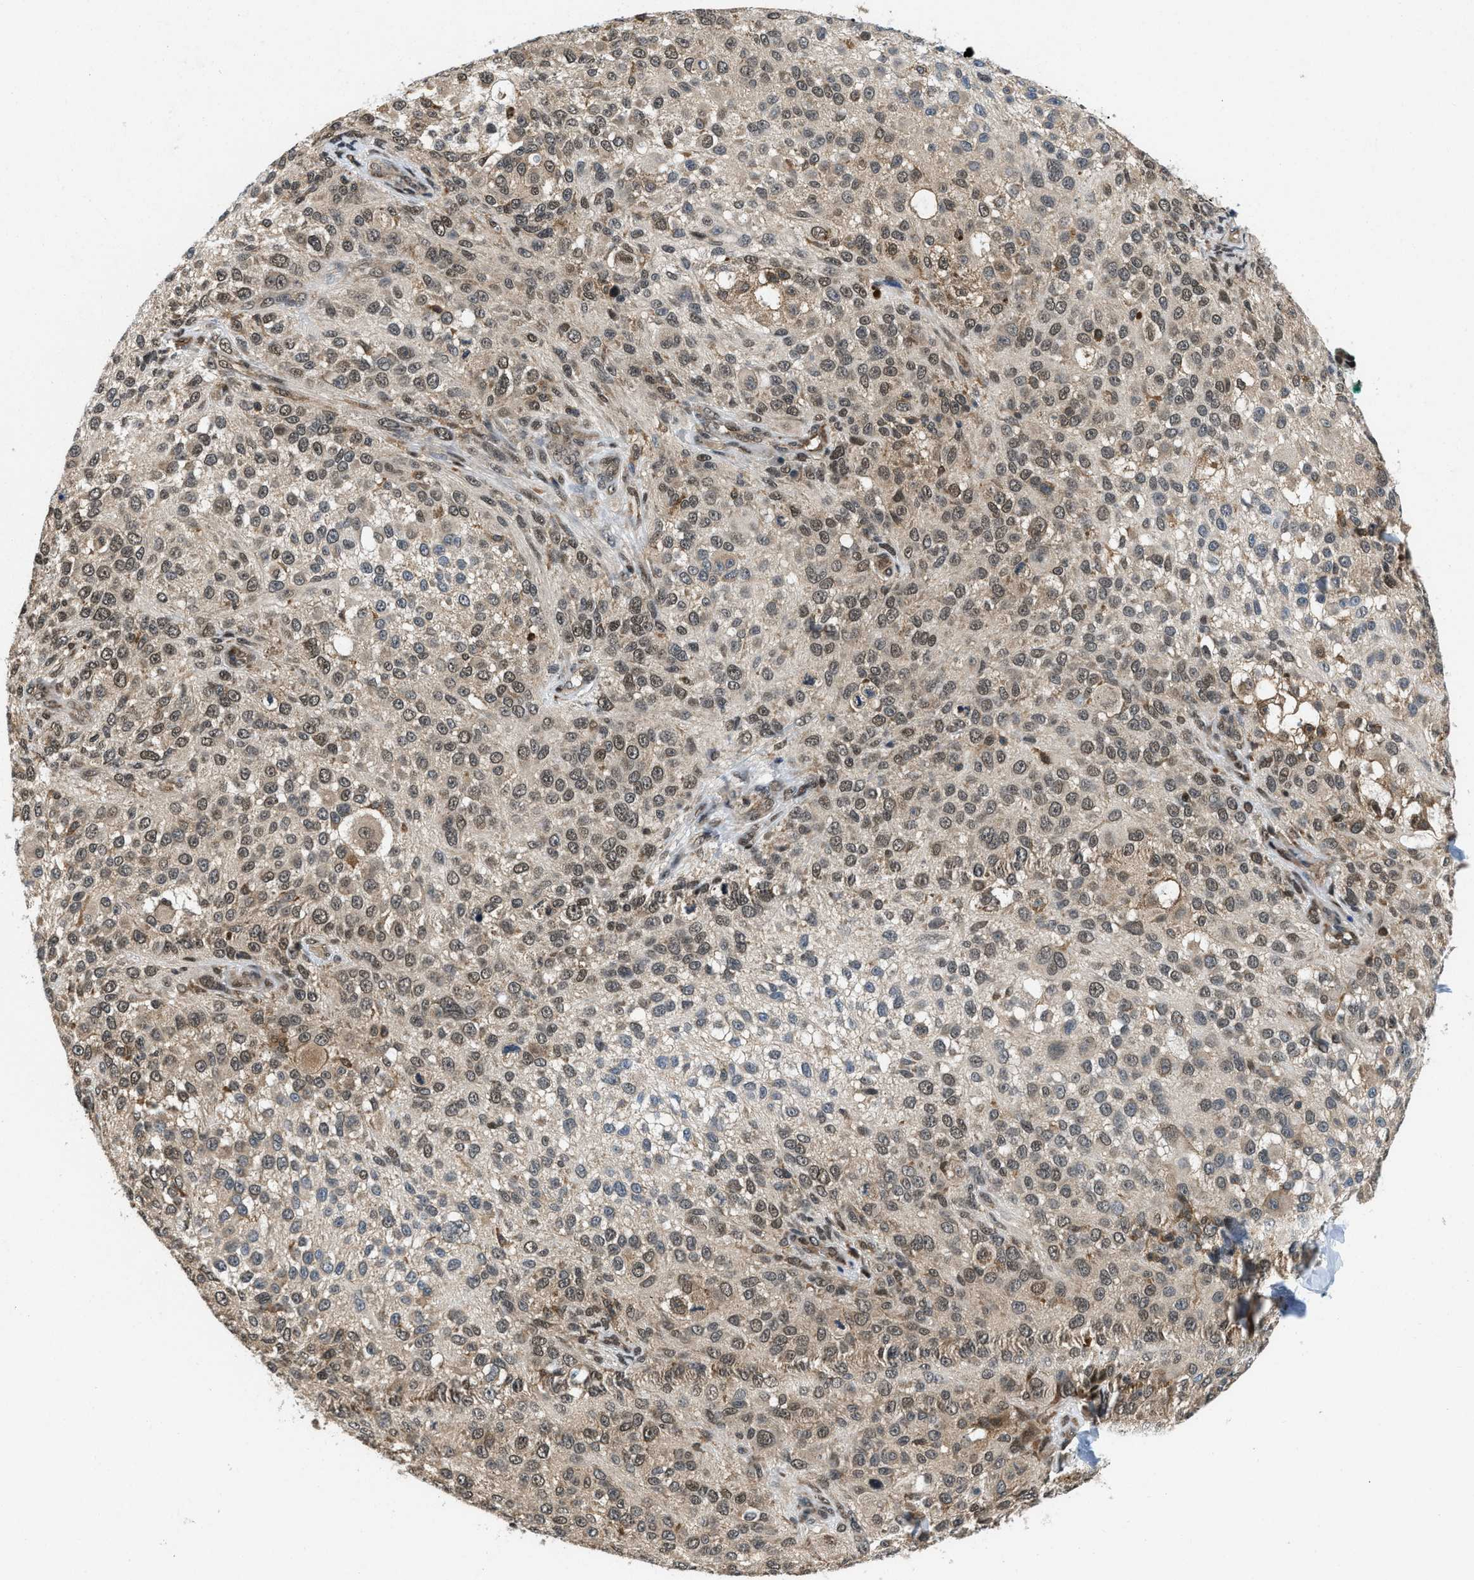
{"staining": {"intensity": "weak", "quantity": "25%-75%", "location": "nuclear"}, "tissue": "melanoma", "cell_type": "Tumor cells", "image_type": "cancer", "snomed": [{"axis": "morphology", "description": "Necrosis, NOS"}, {"axis": "morphology", "description": "Malignant melanoma, NOS"}, {"axis": "topography", "description": "Skin"}], "caption": "Immunohistochemical staining of human malignant melanoma exhibits low levels of weak nuclear expression in about 25%-75% of tumor cells.", "gene": "ATF7IP", "patient": {"sex": "female", "age": 87}}